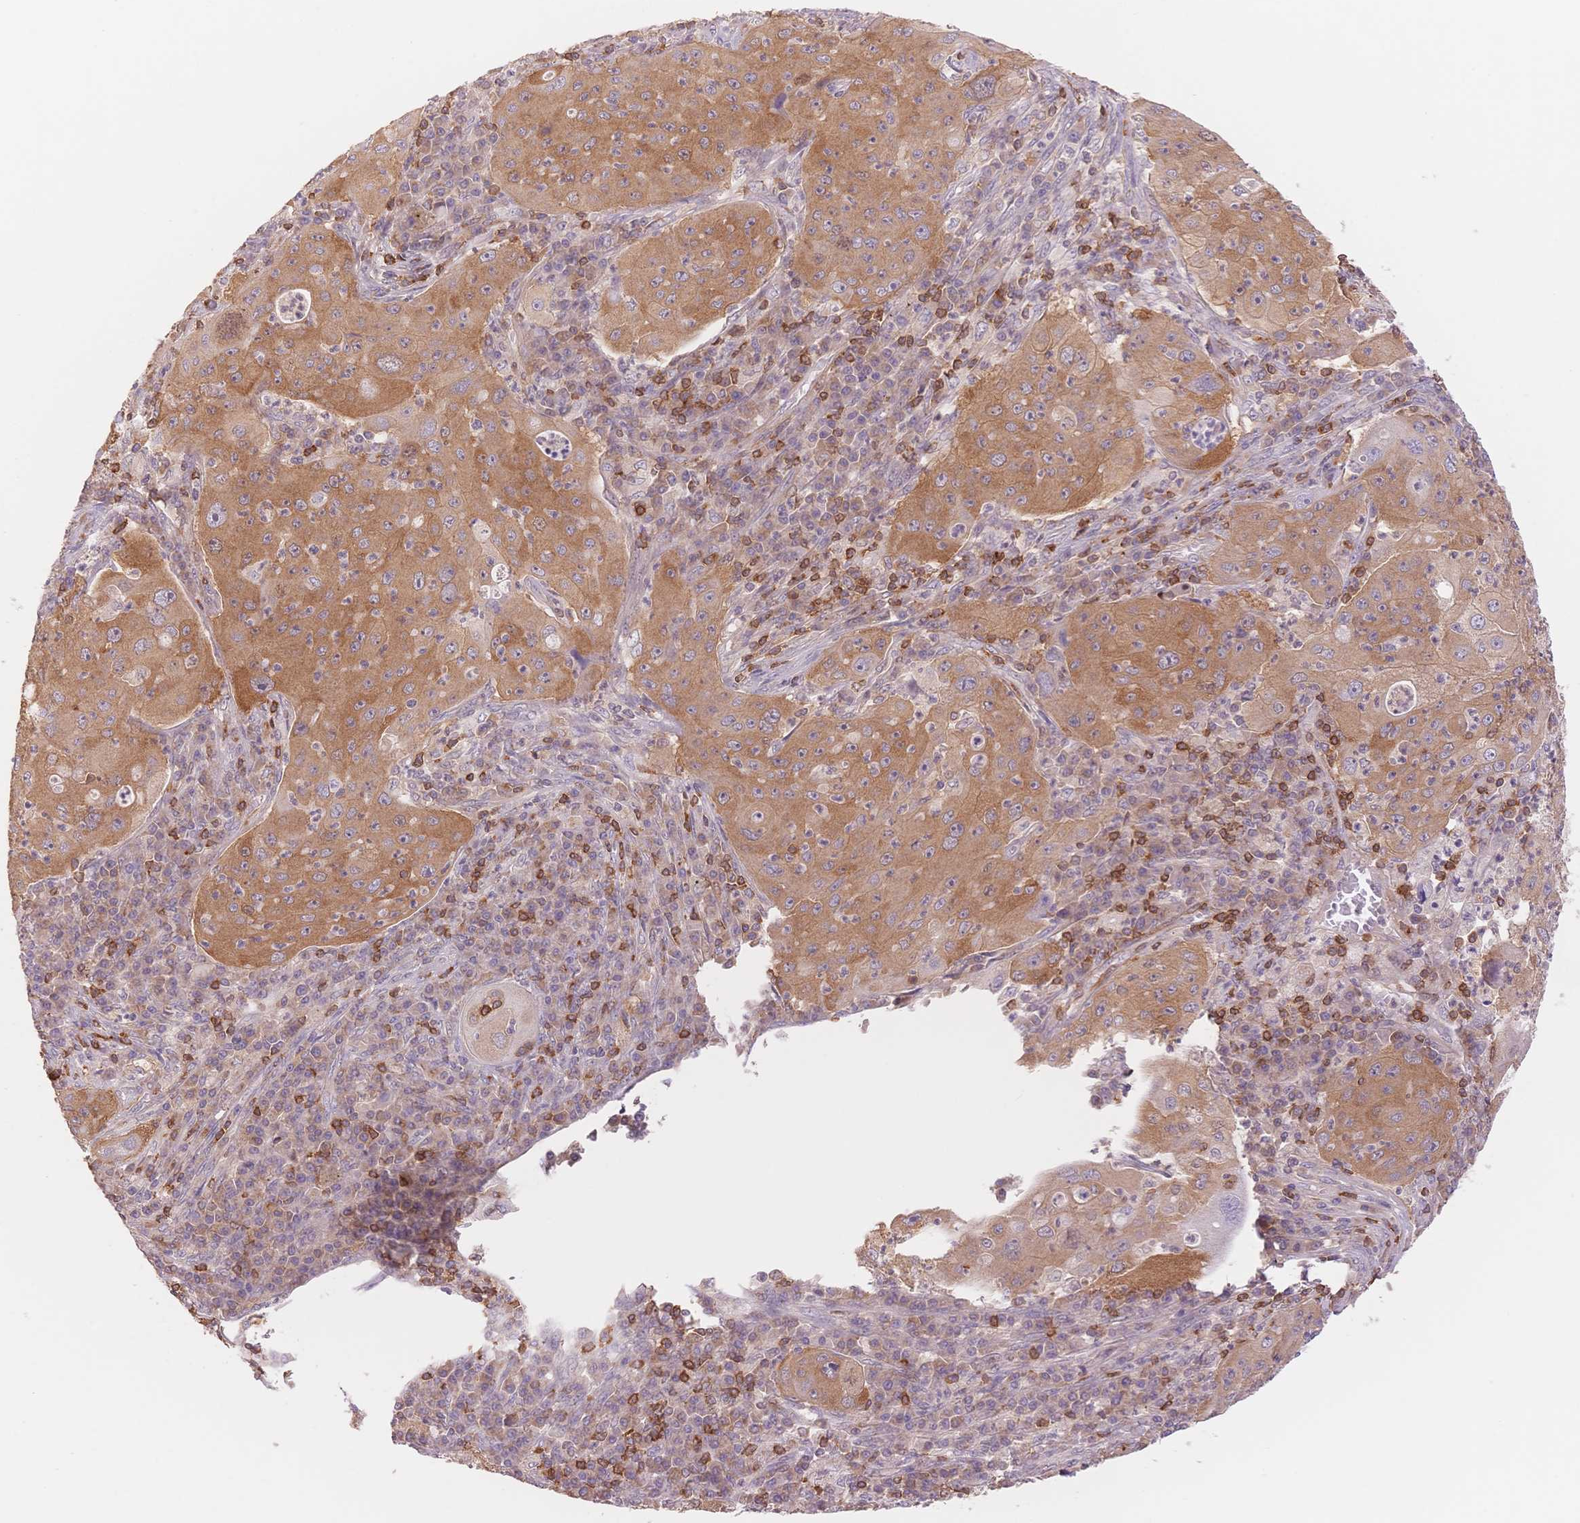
{"staining": {"intensity": "moderate", "quantity": ">75%", "location": "cytoplasmic/membranous"}, "tissue": "lung cancer", "cell_type": "Tumor cells", "image_type": "cancer", "snomed": [{"axis": "morphology", "description": "Squamous cell carcinoma, NOS"}, {"axis": "topography", "description": "Lung"}], "caption": "Immunohistochemical staining of human lung cancer (squamous cell carcinoma) exhibits moderate cytoplasmic/membranous protein positivity in about >75% of tumor cells.", "gene": "STK39", "patient": {"sex": "female", "age": 59}}